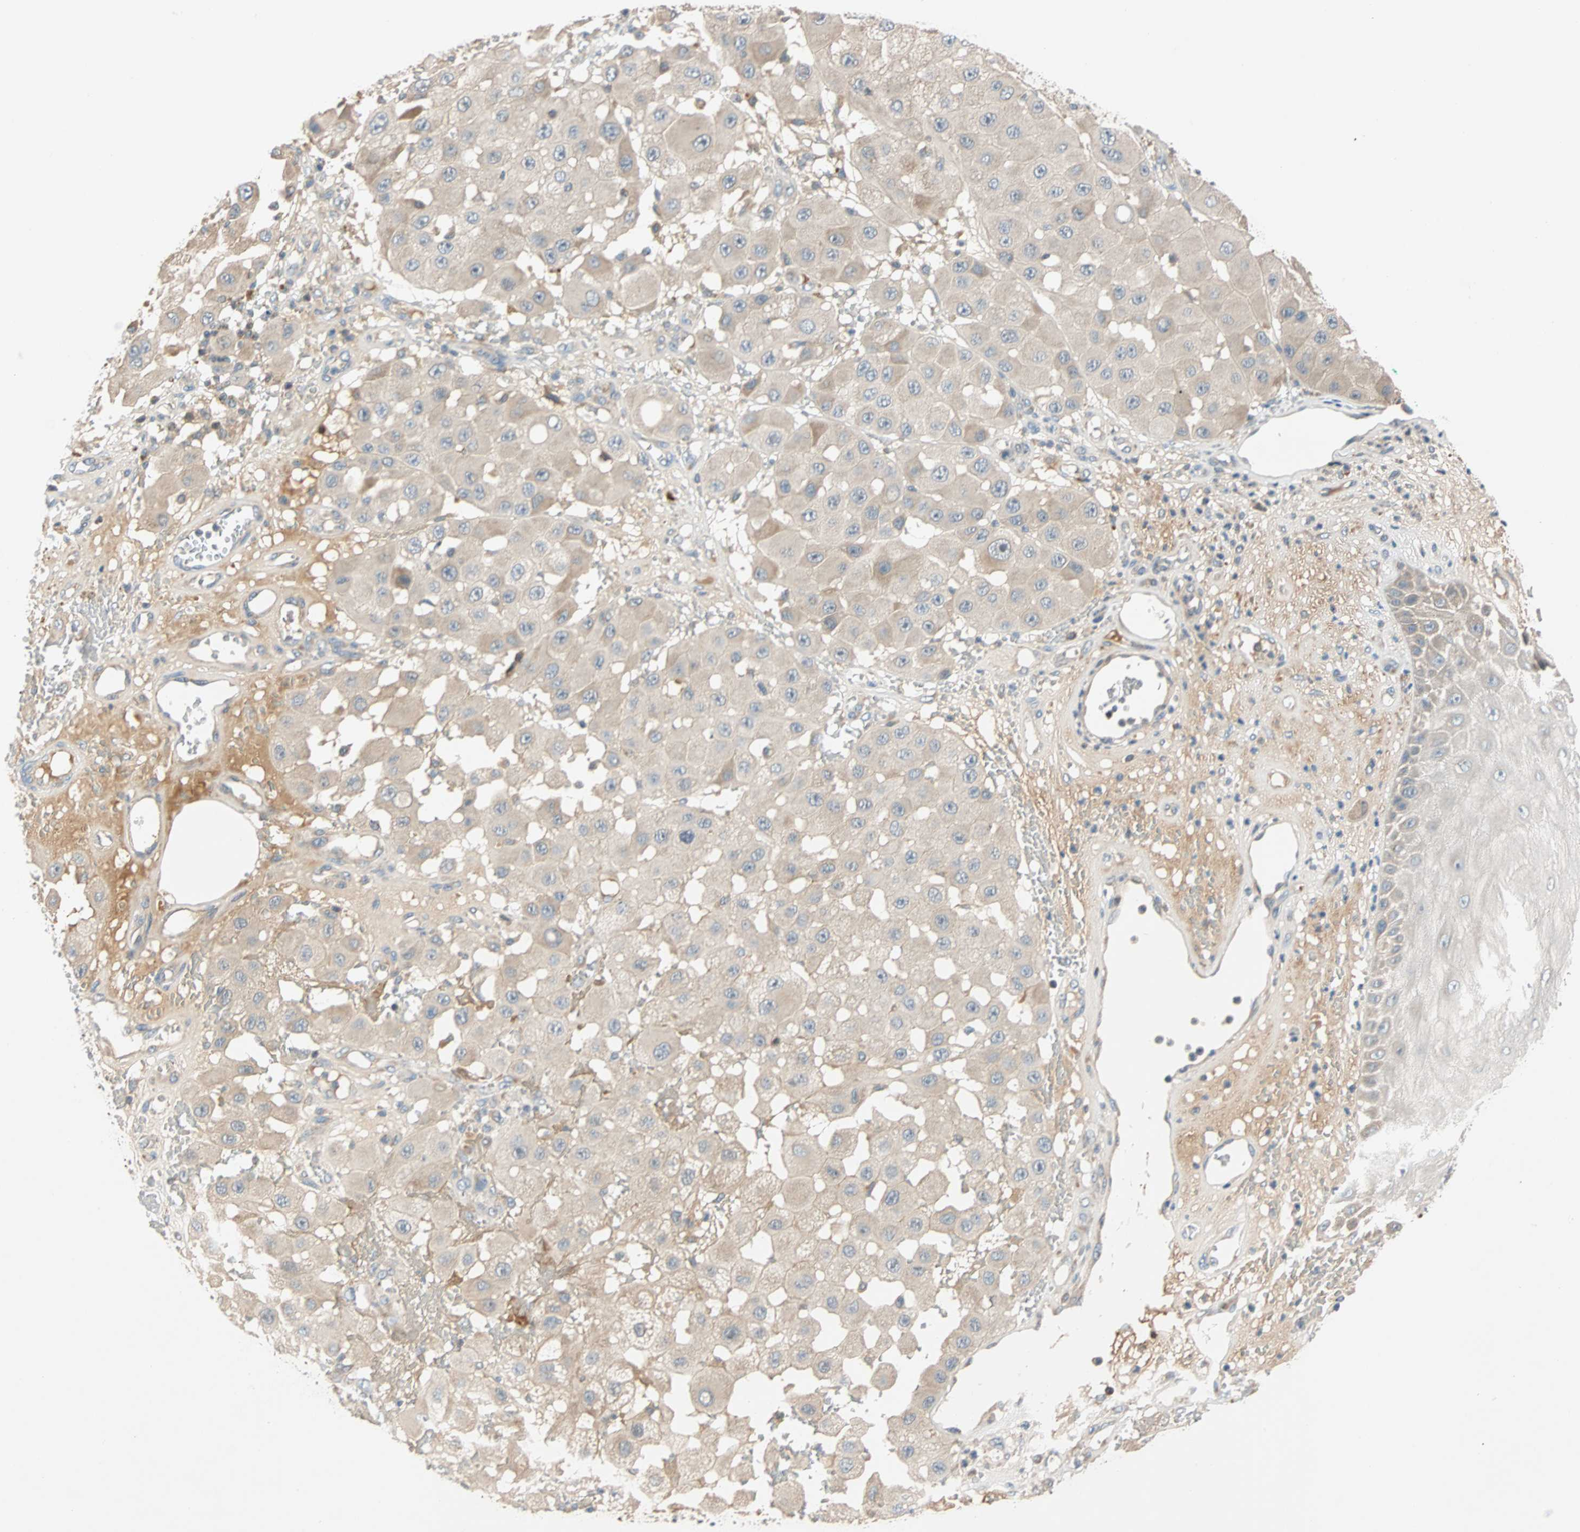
{"staining": {"intensity": "weak", "quantity": "<25%", "location": "cytoplasmic/membranous"}, "tissue": "melanoma", "cell_type": "Tumor cells", "image_type": "cancer", "snomed": [{"axis": "morphology", "description": "Malignant melanoma, NOS"}, {"axis": "topography", "description": "Skin"}], "caption": "High power microscopy image of an immunohistochemistry (IHC) histopathology image of melanoma, revealing no significant staining in tumor cells.", "gene": "MAP4K1", "patient": {"sex": "female", "age": 81}}